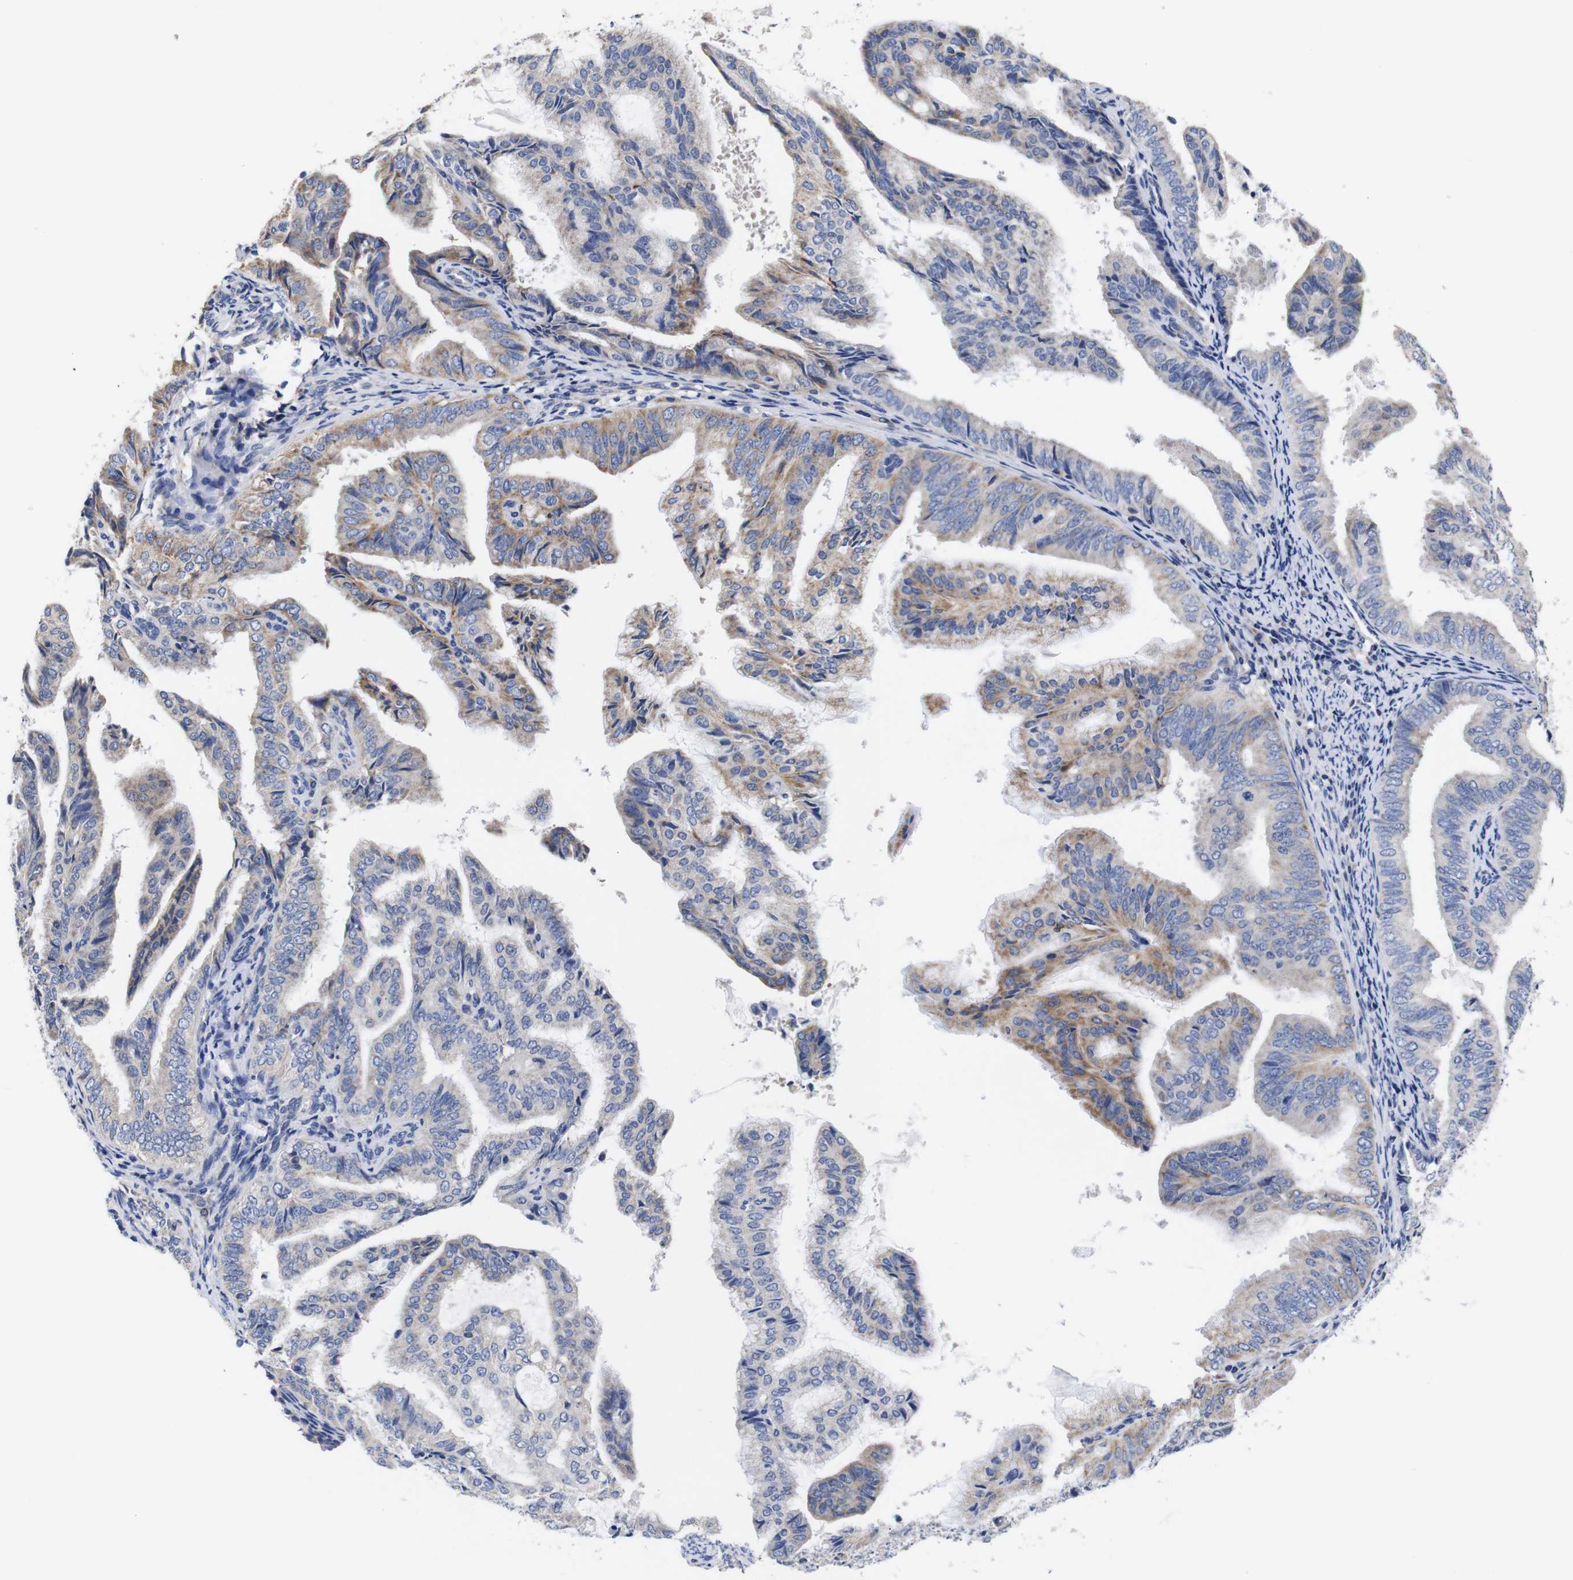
{"staining": {"intensity": "moderate", "quantity": "<25%", "location": "cytoplasmic/membranous"}, "tissue": "endometrial cancer", "cell_type": "Tumor cells", "image_type": "cancer", "snomed": [{"axis": "morphology", "description": "Adenocarcinoma, NOS"}, {"axis": "topography", "description": "Endometrium"}], "caption": "A micrograph showing moderate cytoplasmic/membranous staining in about <25% of tumor cells in endometrial adenocarcinoma, as visualized by brown immunohistochemical staining.", "gene": "OPN3", "patient": {"sex": "female", "age": 58}}